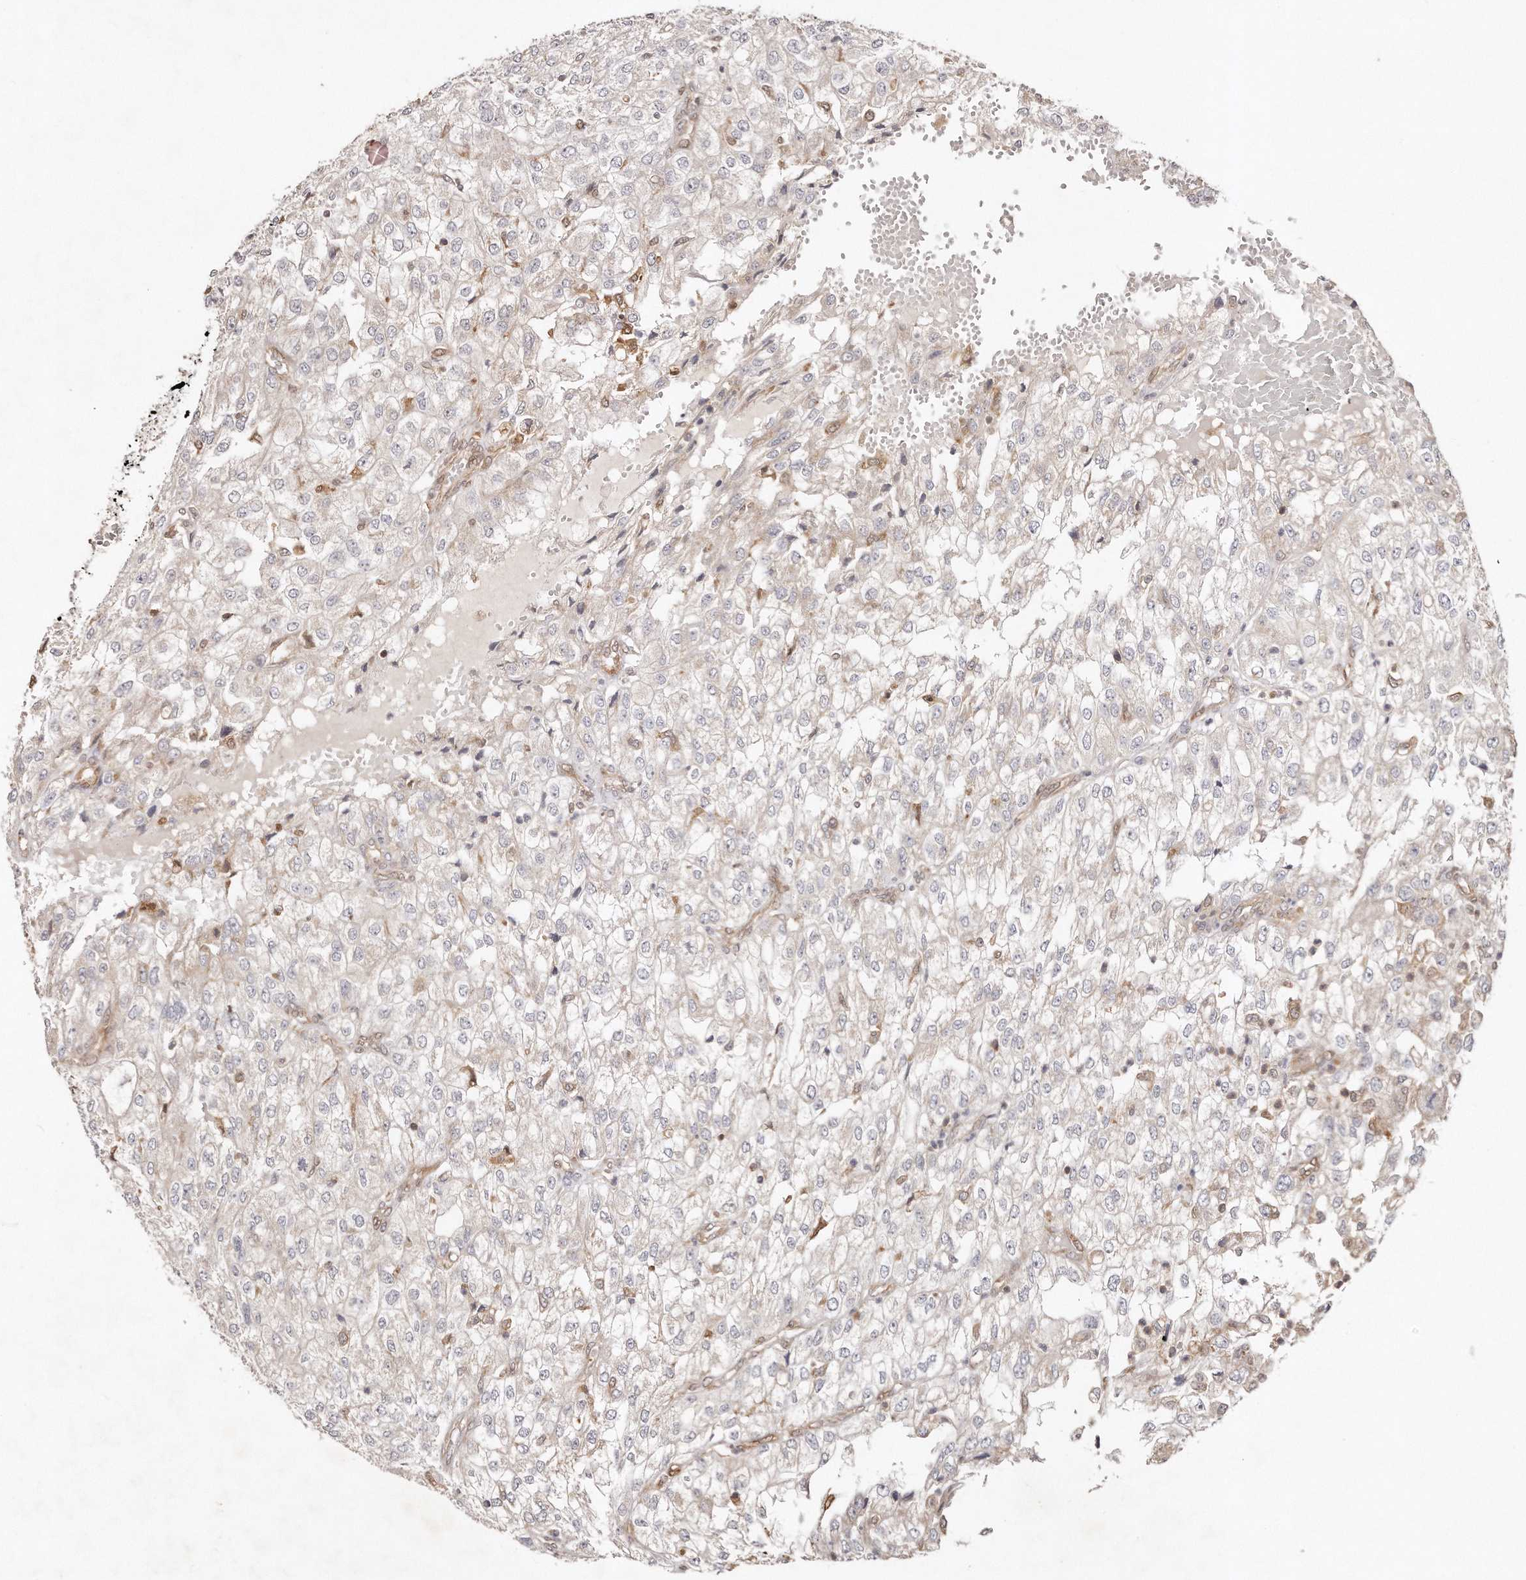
{"staining": {"intensity": "negative", "quantity": "none", "location": "none"}, "tissue": "renal cancer", "cell_type": "Tumor cells", "image_type": "cancer", "snomed": [{"axis": "morphology", "description": "Adenocarcinoma, NOS"}, {"axis": "topography", "description": "Kidney"}], "caption": "An image of renal cancer stained for a protein displays no brown staining in tumor cells. (Immunohistochemistry (ihc), brightfield microscopy, high magnification).", "gene": "GBP4", "patient": {"sex": "female", "age": 54}}